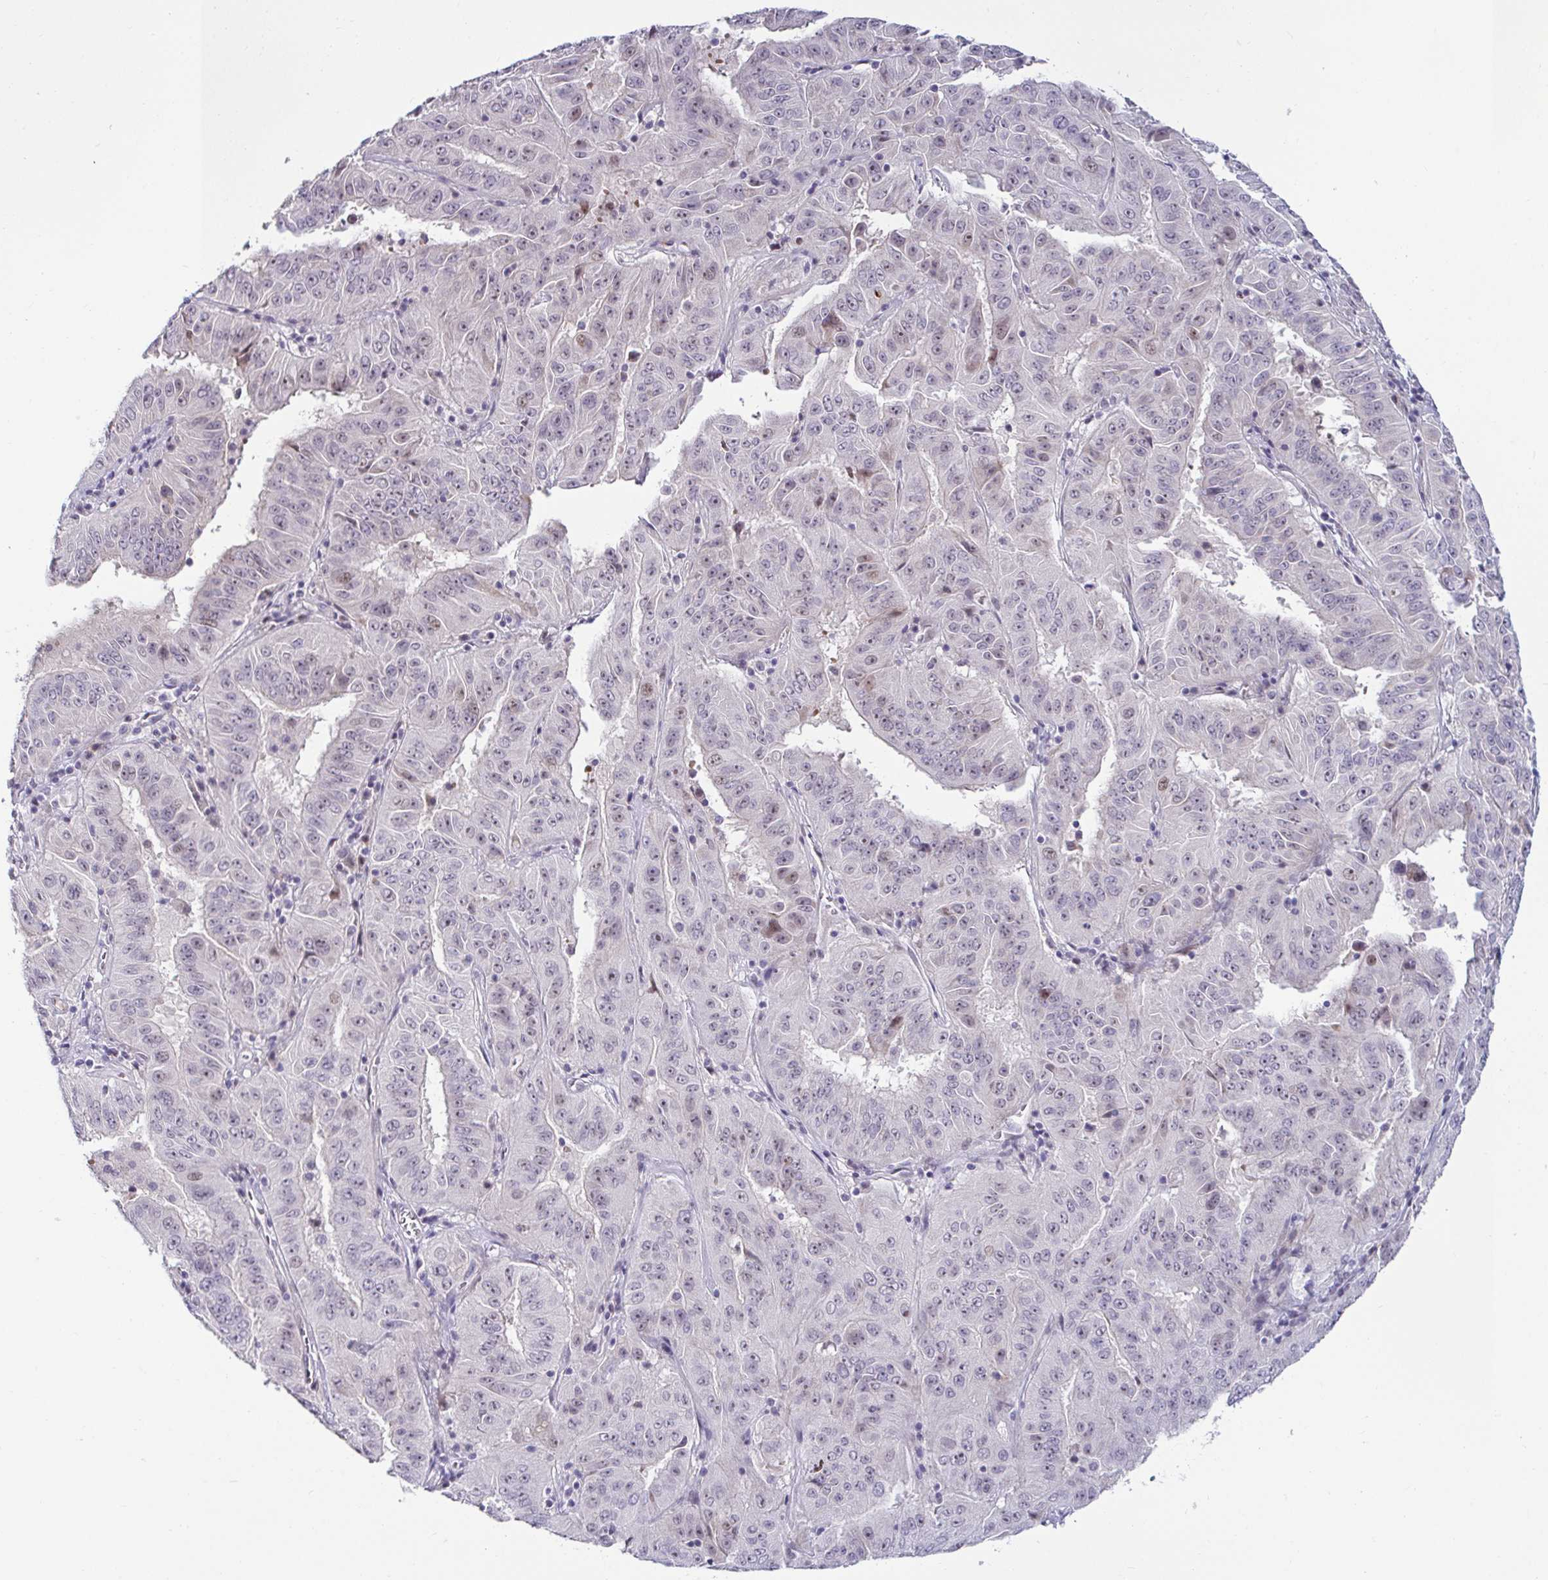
{"staining": {"intensity": "negative", "quantity": "none", "location": "none"}, "tissue": "pancreatic cancer", "cell_type": "Tumor cells", "image_type": "cancer", "snomed": [{"axis": "morphology", "description": "Adenocarcinoma, NOS"}, {"axis": "topography", "description": "Pancreas"}], "caption": "The micrograph displays no staining of tumor cells in pancreatic cancer (adenocarcinoma).", "gene": "GSTM1", "patient": {"sex": "male", "age": 63}}